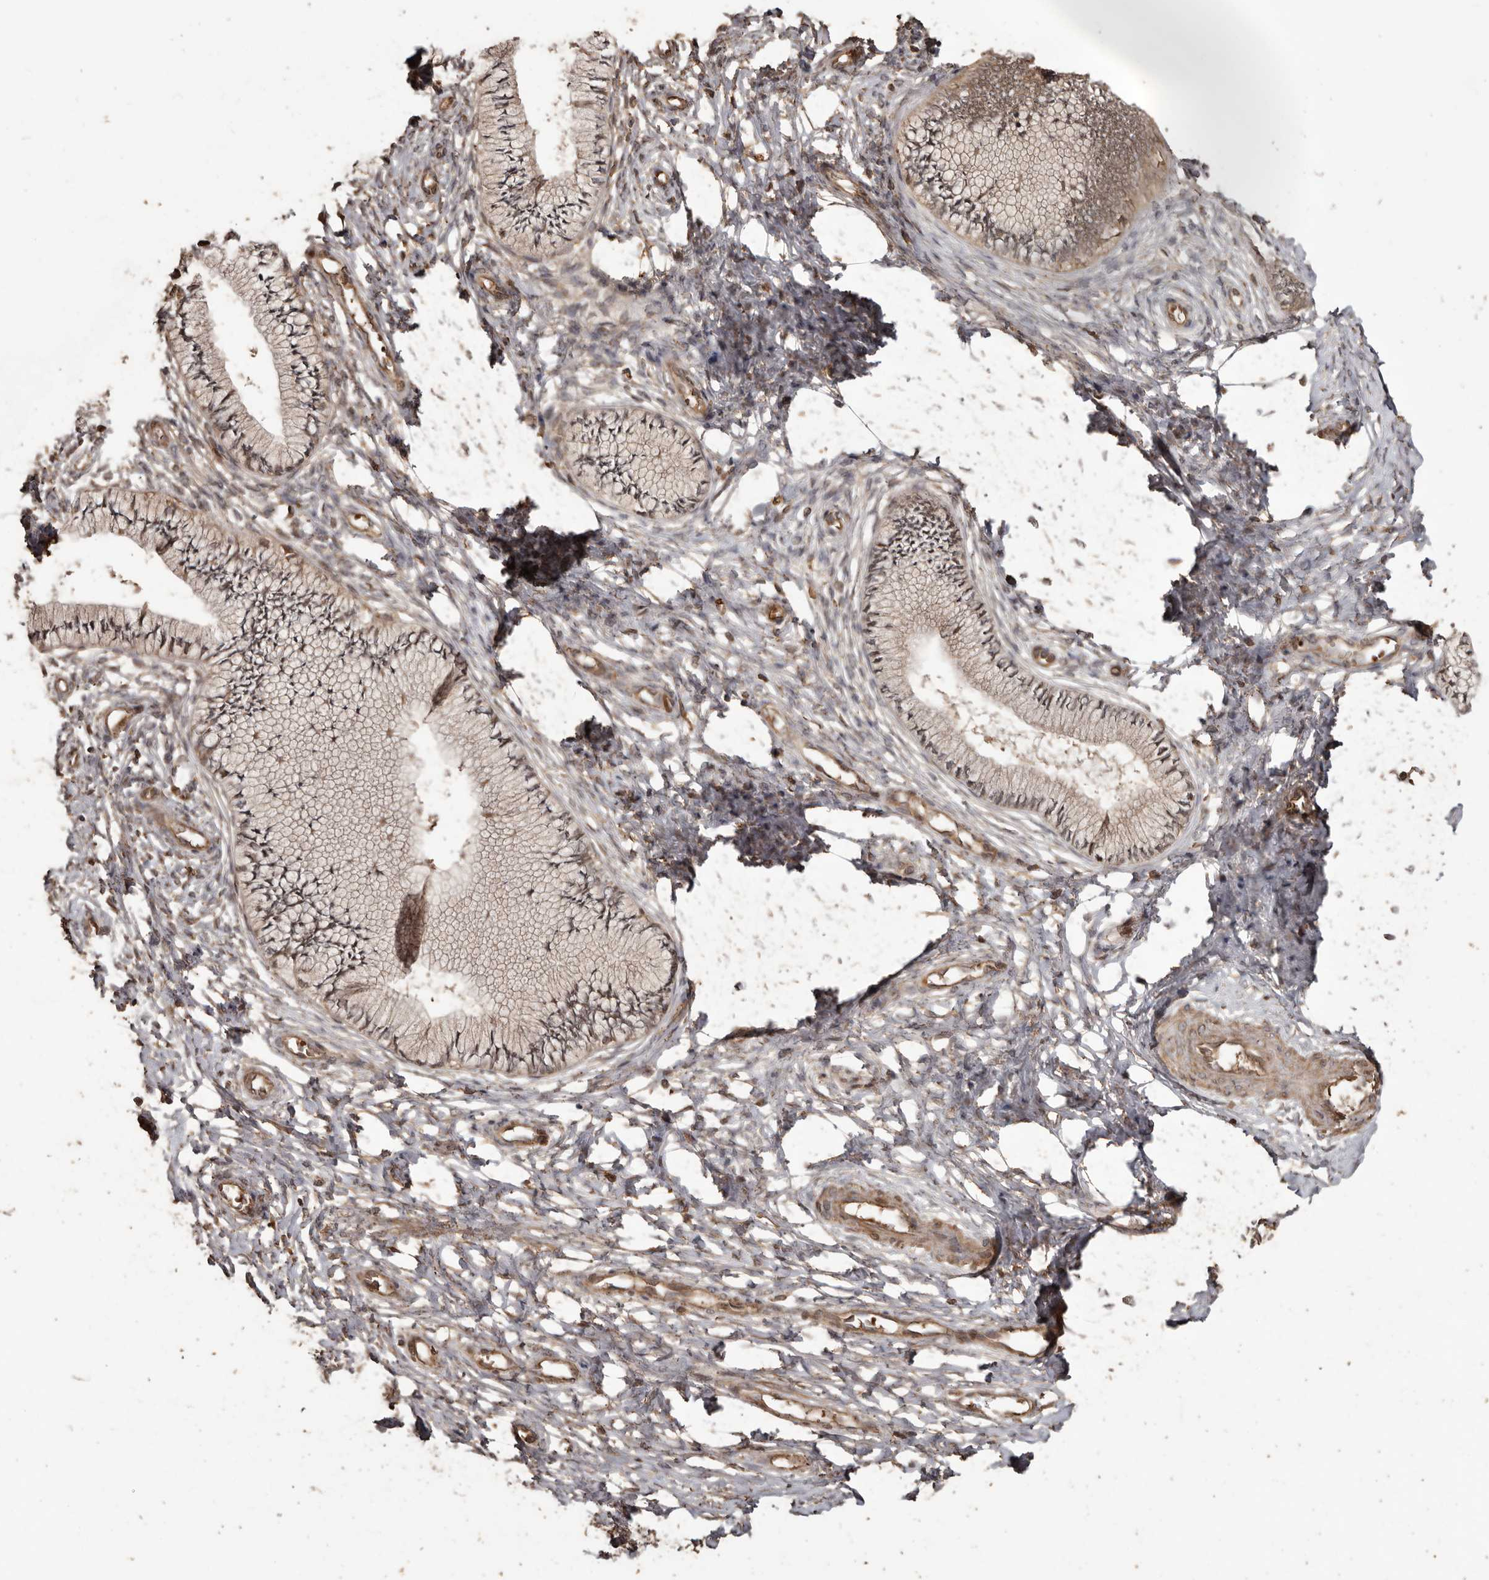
{"staining": {"intensity": "weak", "quantity": "25%-75%", "location": "nuclear"}, "tissue": "cervix", "cell_type": "Glandular cells", "image_type": "normal", "snomed": [{"axis": "morphology", "description": "Normal tissue, NOS"}, {"axis": "topography", "description": "Cervix"}], "caption": "Immunohistochemistry histopathology image of benign human cervix stained for a protein (brown), which displays low levels of weak nuclear staining in about 25%-75% of glandular cells.", "gene": "NUP43", "patient": {"sex": "female", "age": 36}}